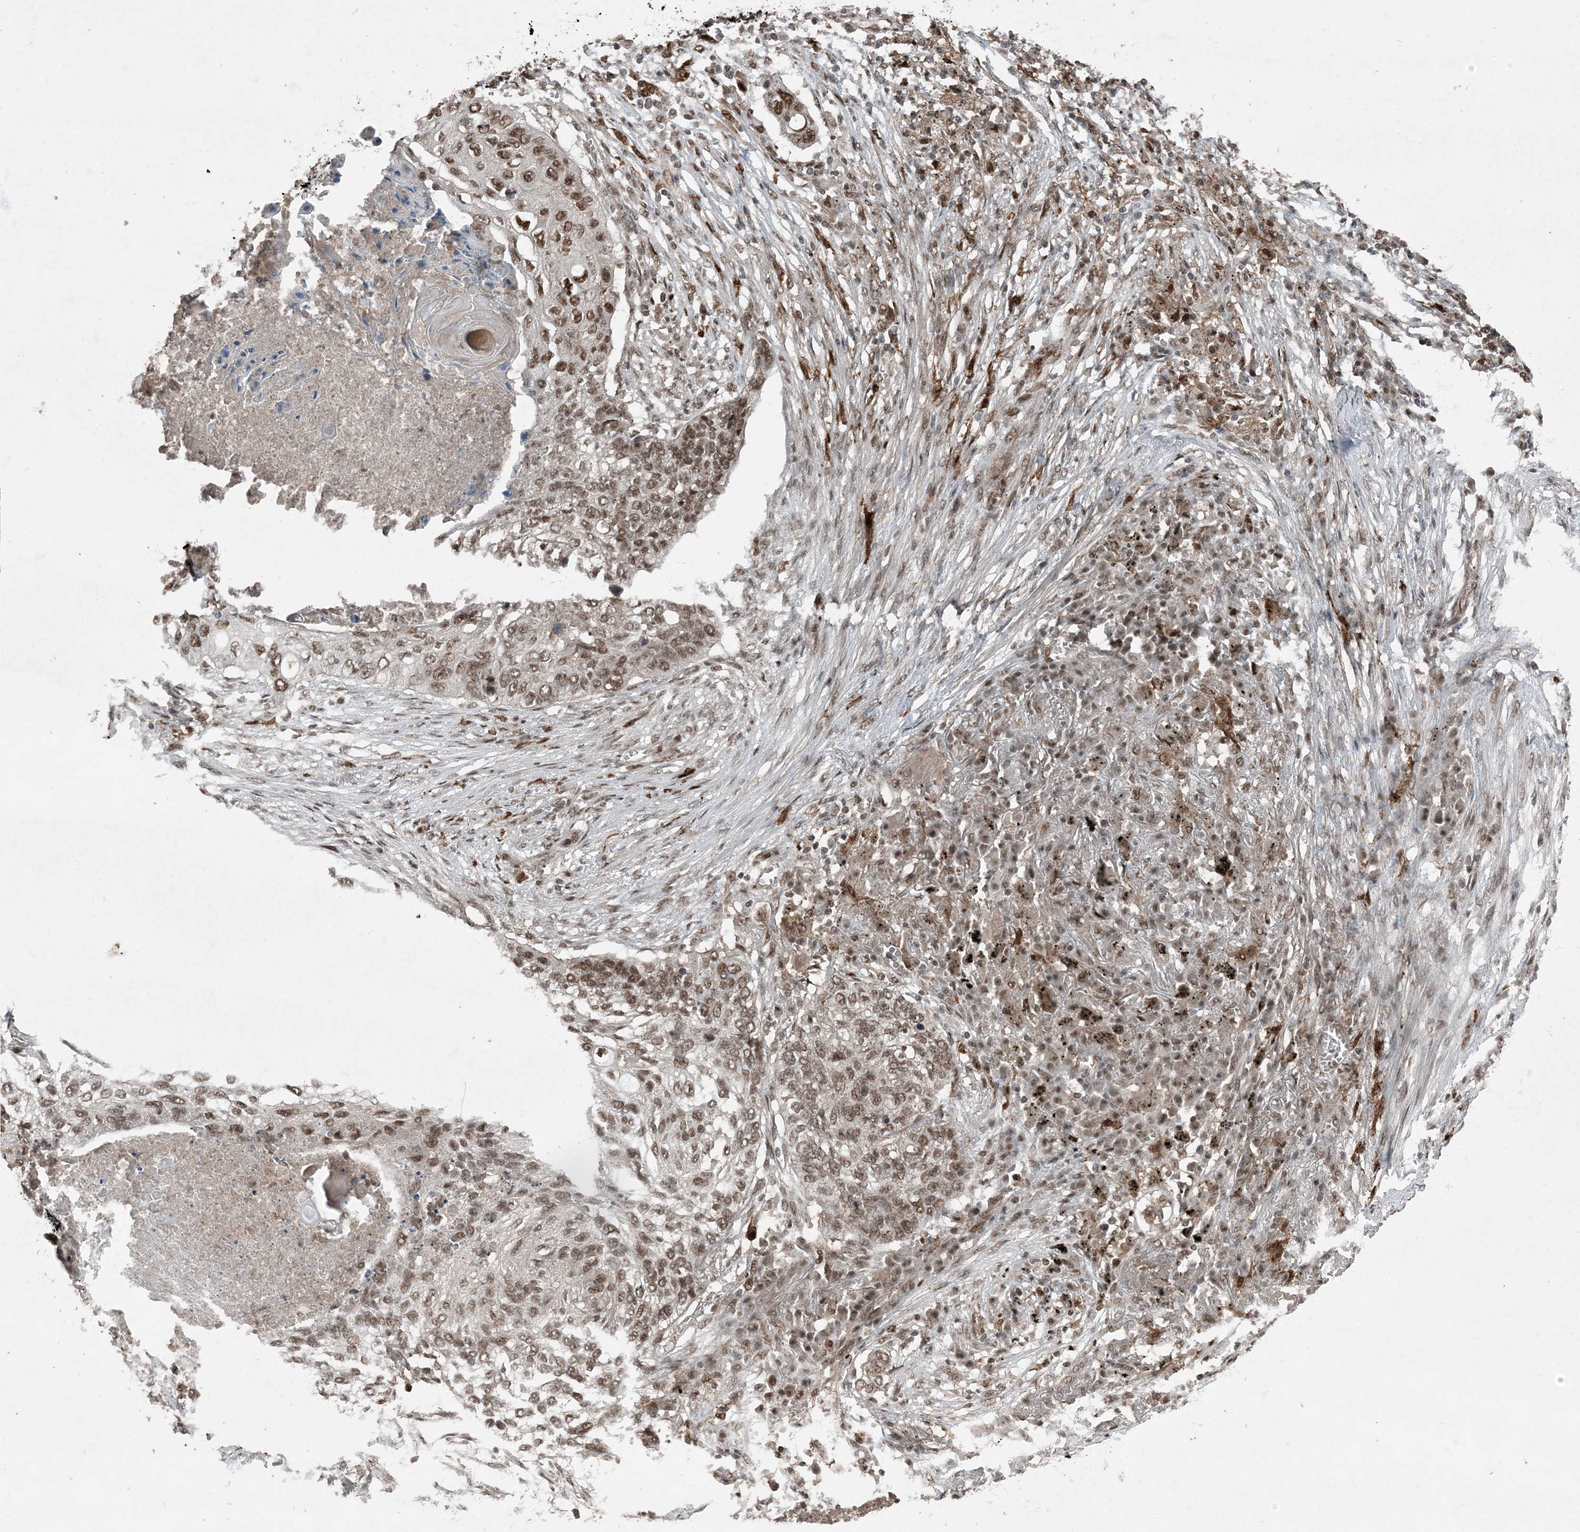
{"staining": {"intensity": "moderate", "quantity": ">75%", "location": "nuclear"}, "tissue": "lung cancer", "cell_type": "Tumor cells", "image_type": "cancer", "snomed": [{"axis": "morphology", "description": "Squamous cell carcinoma, NOS"}, {"axis": "topography", "description": "Lung"}], "caption": "Immunohistochemistry of human lung cancer shows medium levels of moderate nuclear positivity in approximately >75% of tumor cells.", "gene": "TRAPPC12", "patient": {"sex": "female", "age": 63}}